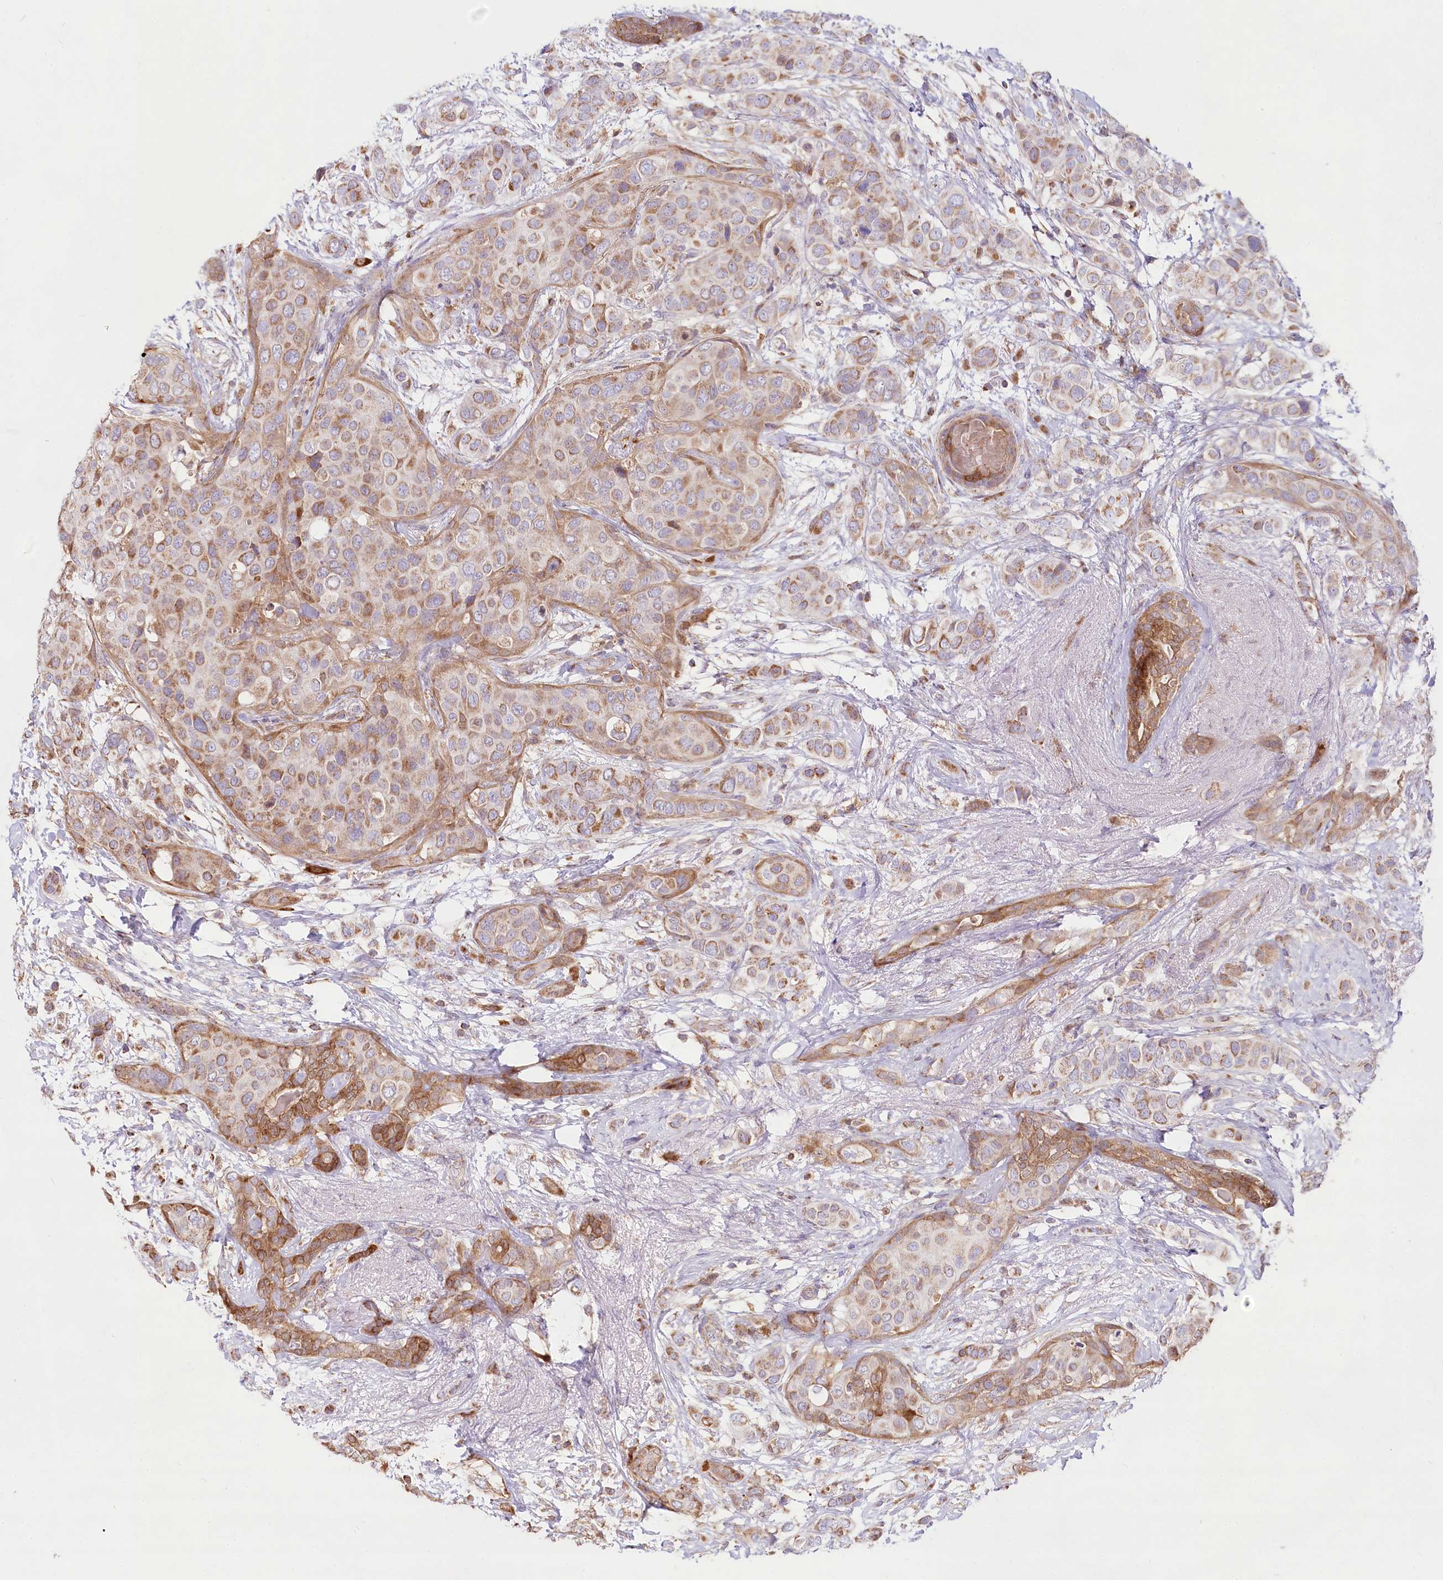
{"staining": {"intensity": "moderate", "quantity": ">75%", "location": "cytoplasmic/membranous"}, "tissue": "breast cancer", "cell_type": "Tumor cells", "image_type": "cancer", "snomed": [{"axis": "morphology", "description": "Lobular carcinoma"}, {"axis": "topography", "description": "Breast"}], "caption": "Human breast cancer (lobular carcinoma) stained for a protein (brown) displays moderate cytoplasmic/membranous positive positivity in approximately >75% of tumor cells.", "gene": "TASOR2", "patient": {"sex": "female", "age": 51}}